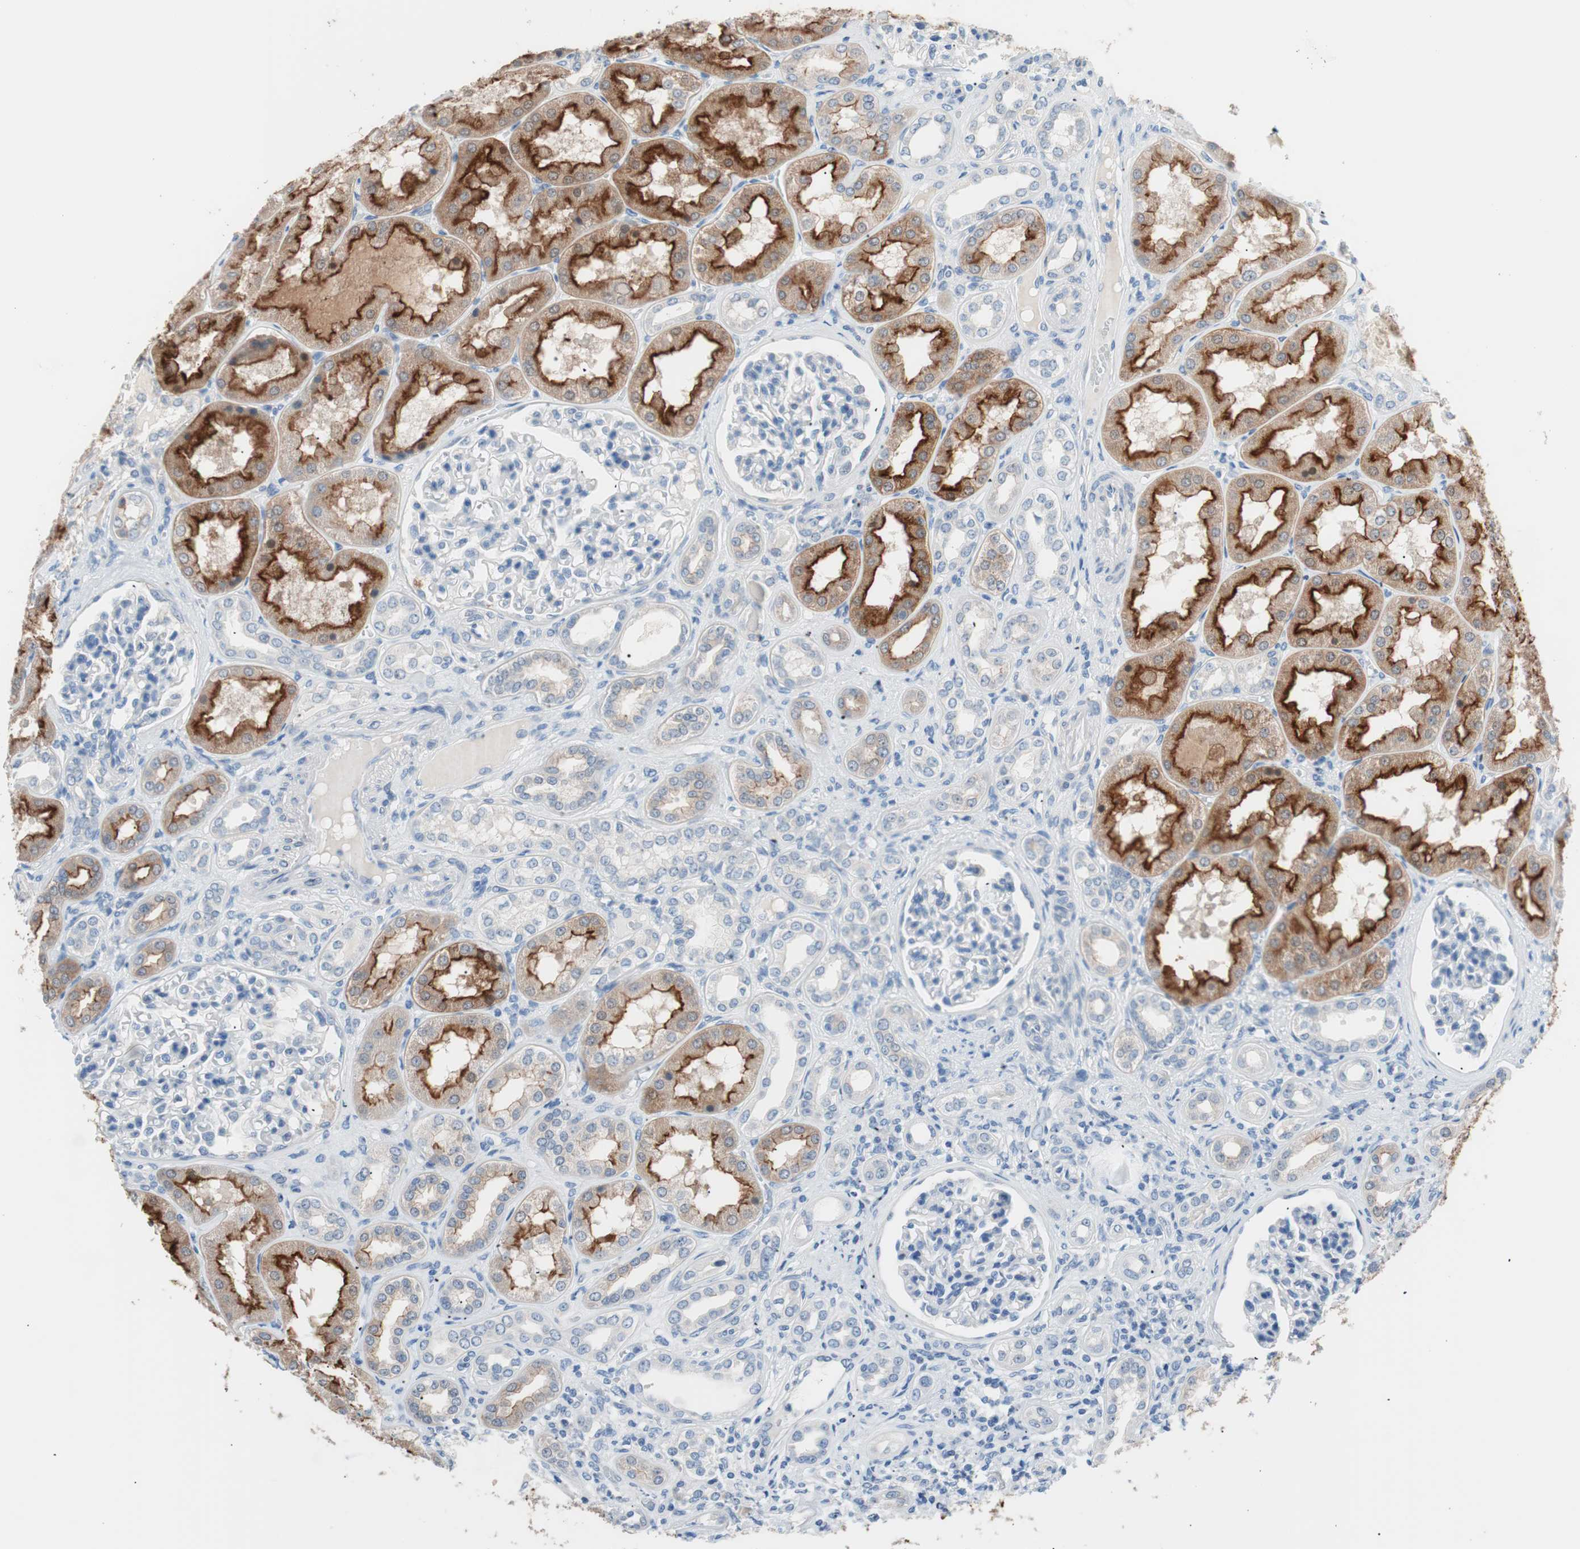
{"staining": {"intensity": "negative", "quantity": "none", "location": "none"}, "tissue": "kidney", "cell_type": "Cells in glomeruli", "image_type": "normal", "snomed": [{"axis": "morphology", "description": "Normal tissue, NOS"}, {"axis": "topography", "description": "Kidney"}], "caption": "A photomicrograph of human kidney is negative for staining in cells in glomeruli. (Brightfield microscopy of DAB immunohistochemistry at high magnification).", "gene": "VIL1", "patient": {"sex": "female", "age": 56}}